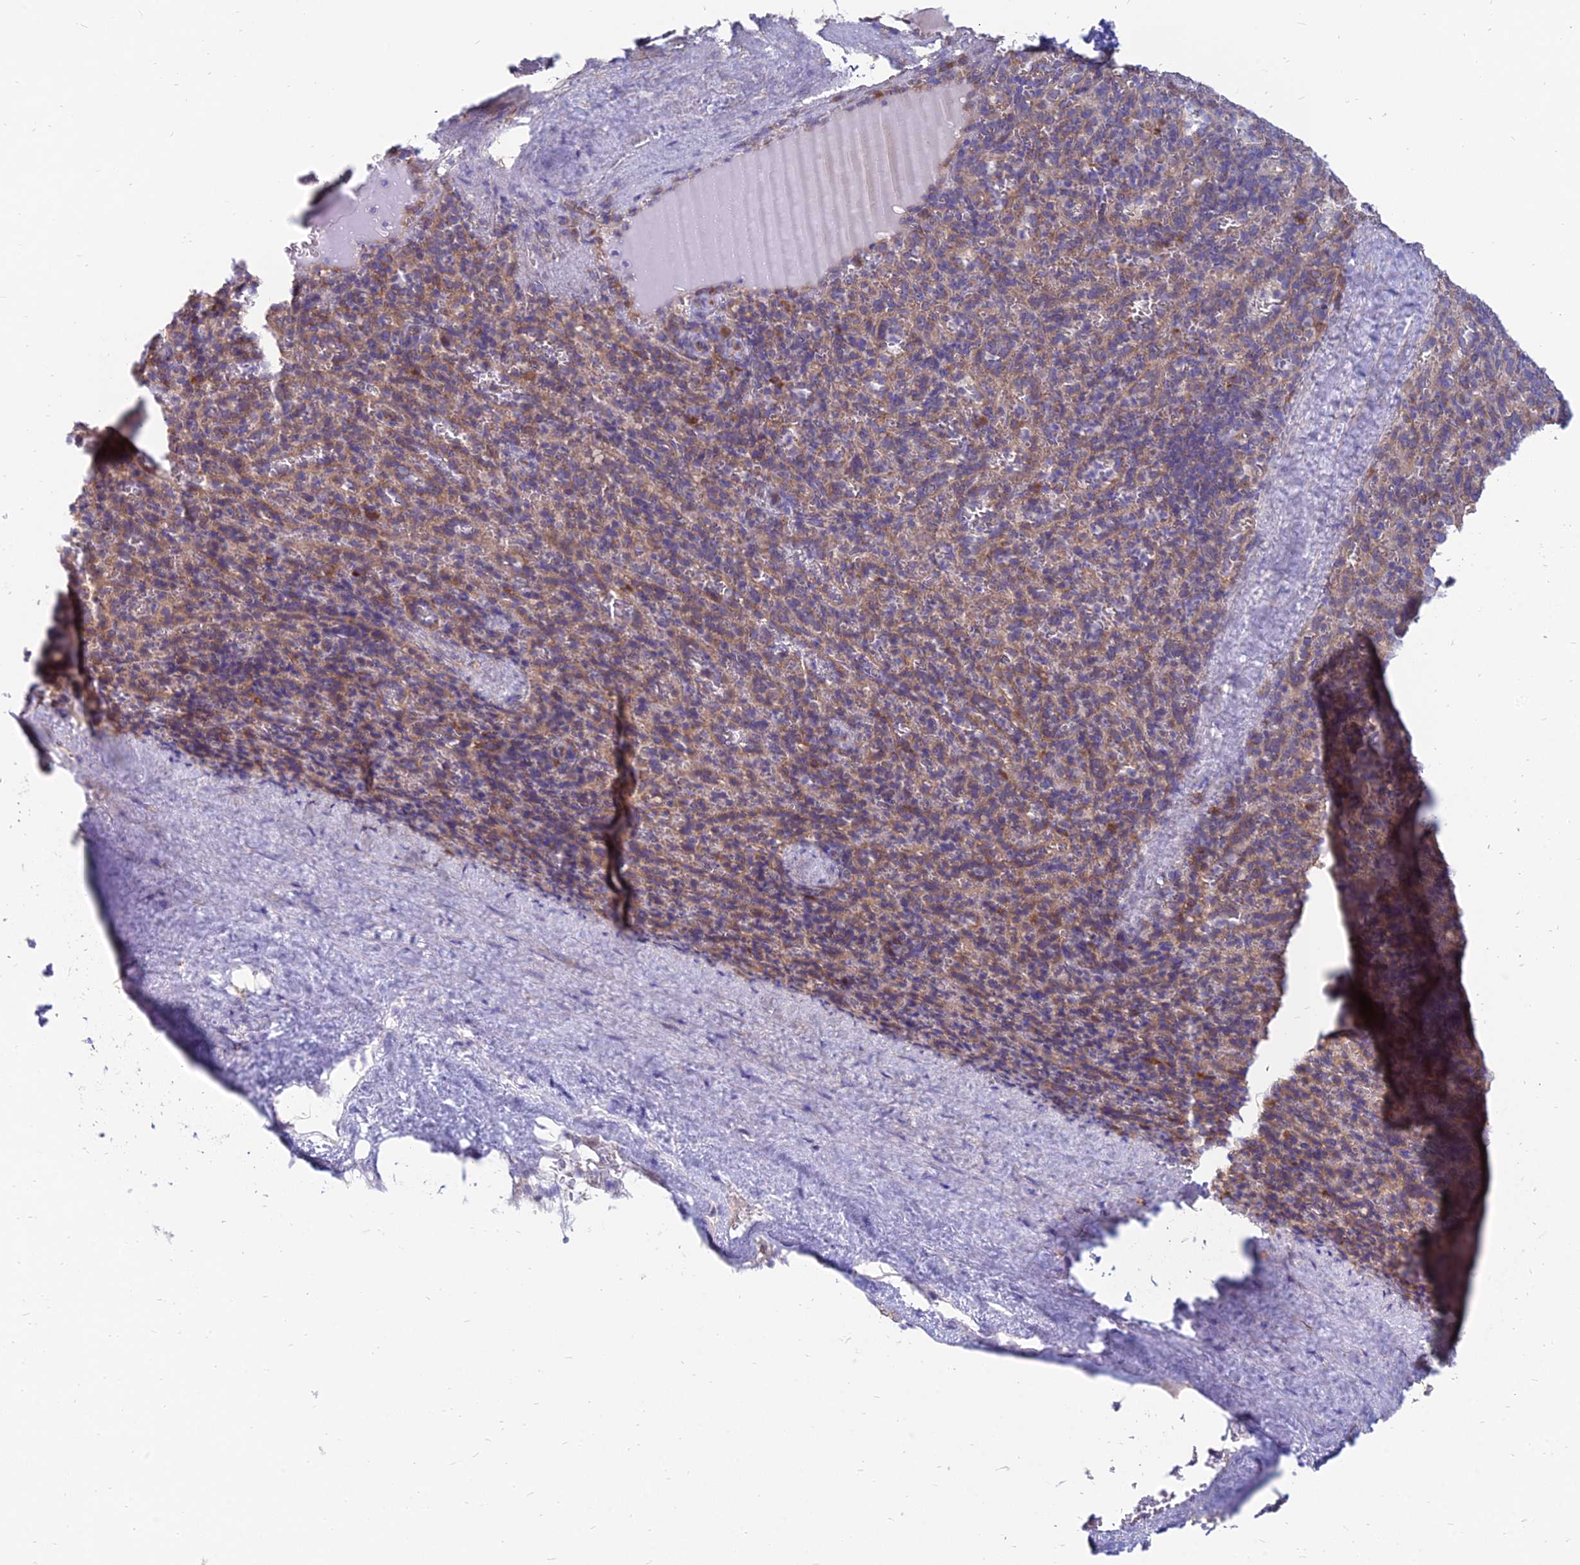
{"staining": {"intensity": "moderate", "quantity": "<25%", "location": "cytoplasmic/membranous"}, "tissue": "spleen", "cell_type": "Cells in red pulp", "image_type": "normal", "snomed": [{"axis": "morphology", "description": "Normal tissue, NOS"}, {"axis": "topography", "description": "Spleen"}], "caption": "Protein analysis of unremarkable spleen shows moderate cytoplasmic/membranous staining in about <25% of cells in red pulp.", "gene": "TXLNA", "patient": {"sex": "female", "age": 21}}